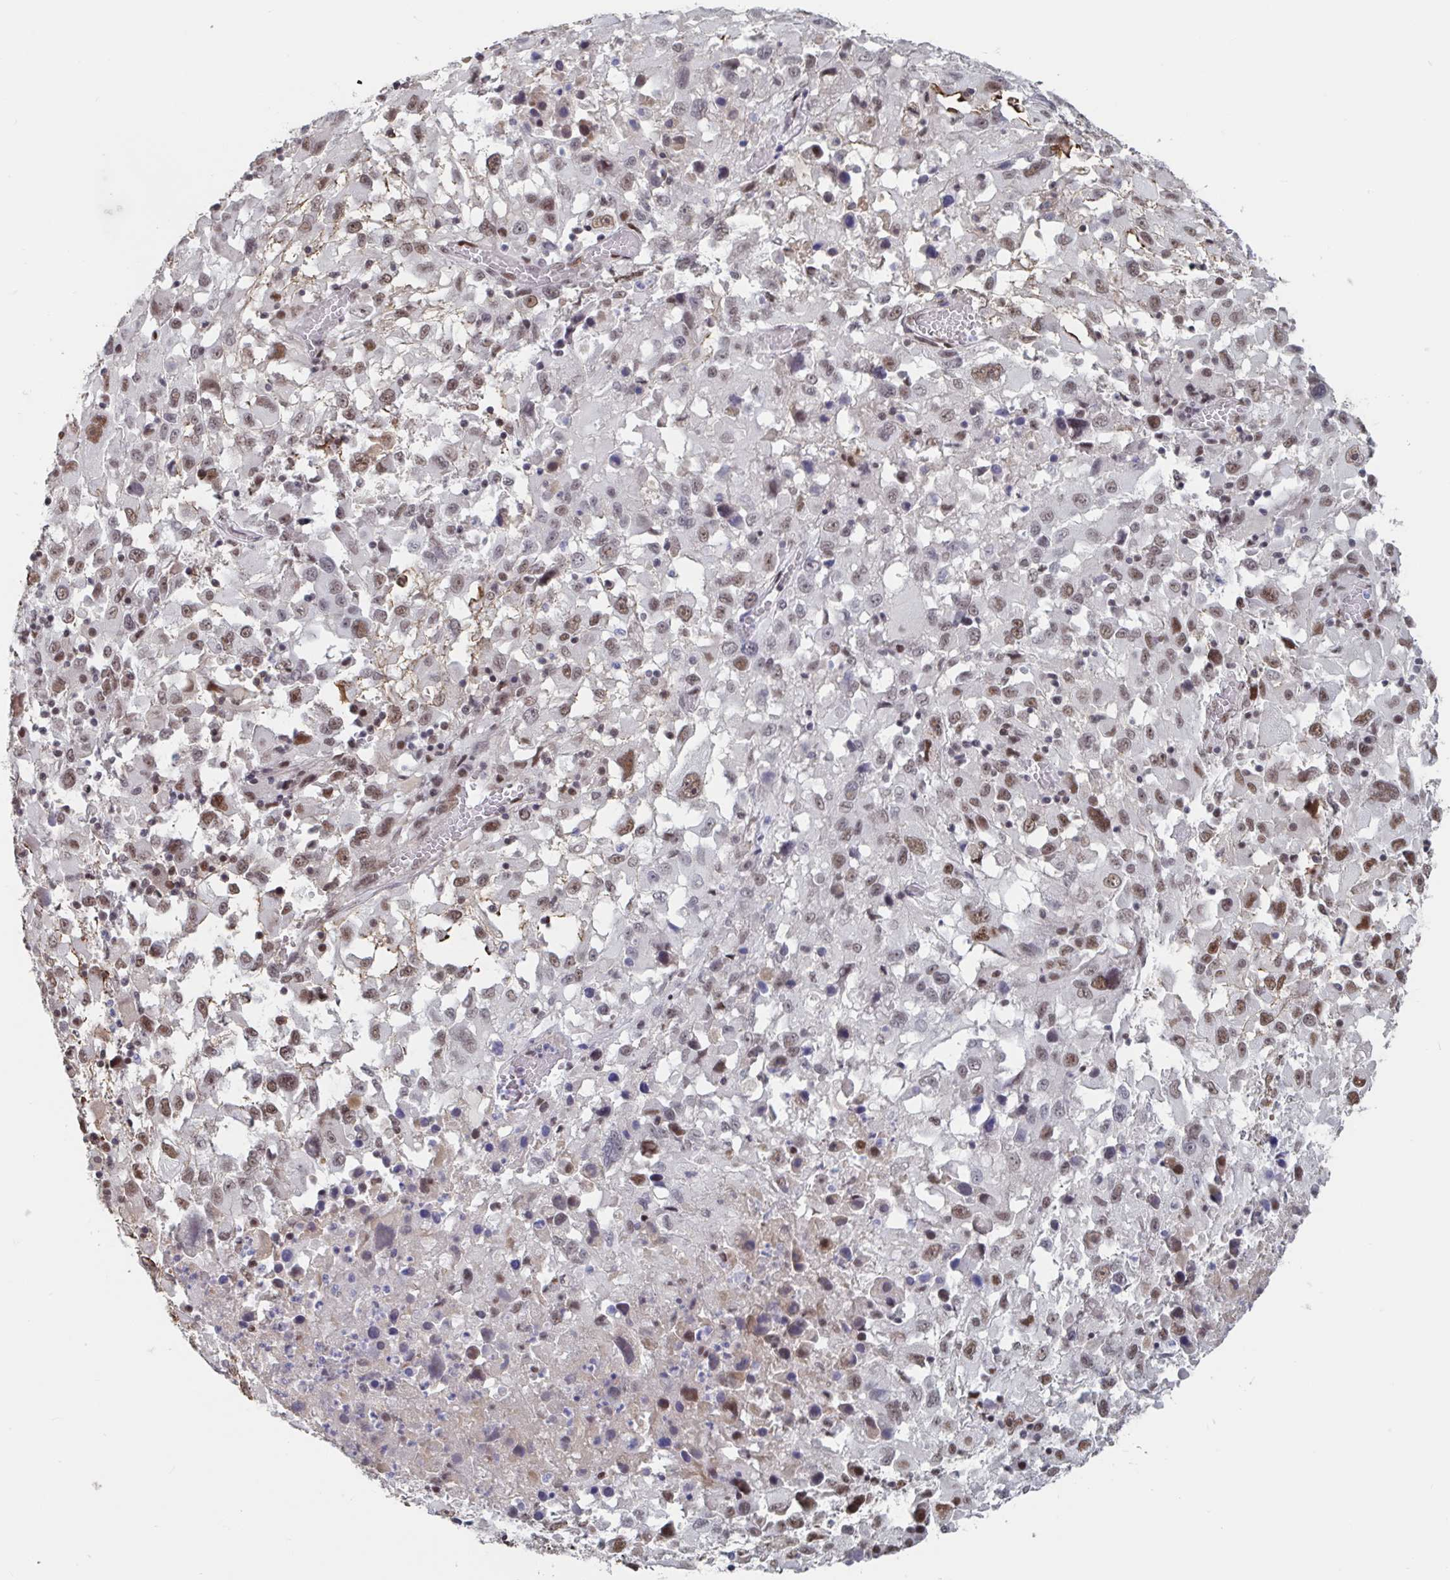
{"staining": {"intensity": "moderate", "quantity": ">75%", "location": "nuclear"}, "tissue": "melanoma", "cell_type": "Tumor cells", "image_type": "cancer", "snomed": [{"axis": "morphology", "description": "Malignant melanoma, Metastatic site"}, {"axis": "topography", "description": "Soft tissue"}], "caption": "Protein staining exhibits moderate nuclear expression in about >75% of tumor cells in malignant melanoma (metastatic site).", "gene": "BCL7B", "patient": {"sex": "male", "age": 50}}